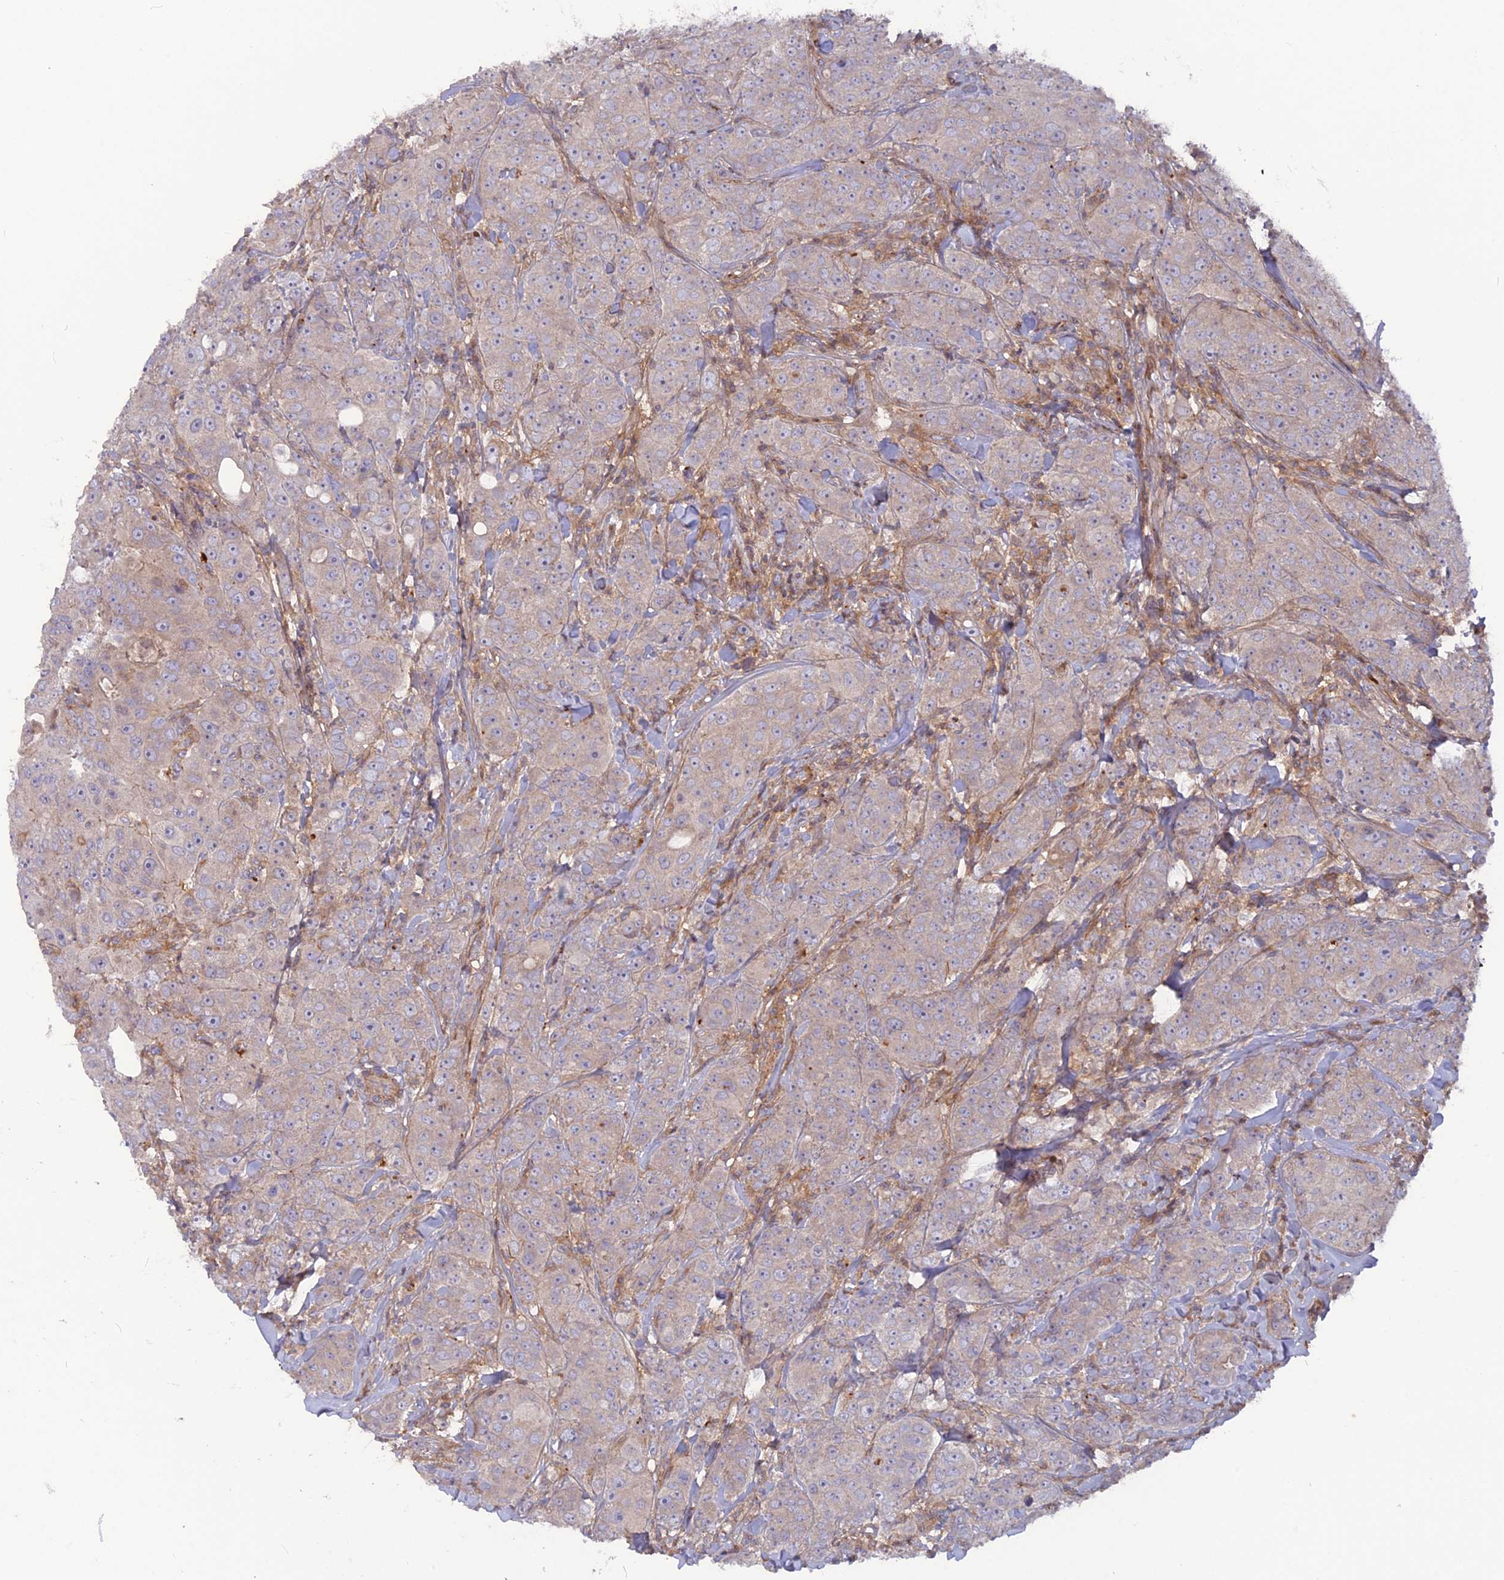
{"staining": {"intensity": "negative", "quantity": "none", "location": "none"}, "tissue": "breast cancer", "cell_type": "Tumor cells", "image_type": "cancer", "snomed": [{"axis": "morphology", "description": "Duct carcinoma"}, {"axis": "topography", "description": "Breast"}], "caption": "Micrograph shows no significant protein expression in tumor cells of breast cancer (infiltrating ductal carcinoma).", "gene": "CPNE7", "patient": {"sex": "female", "age": 43}}